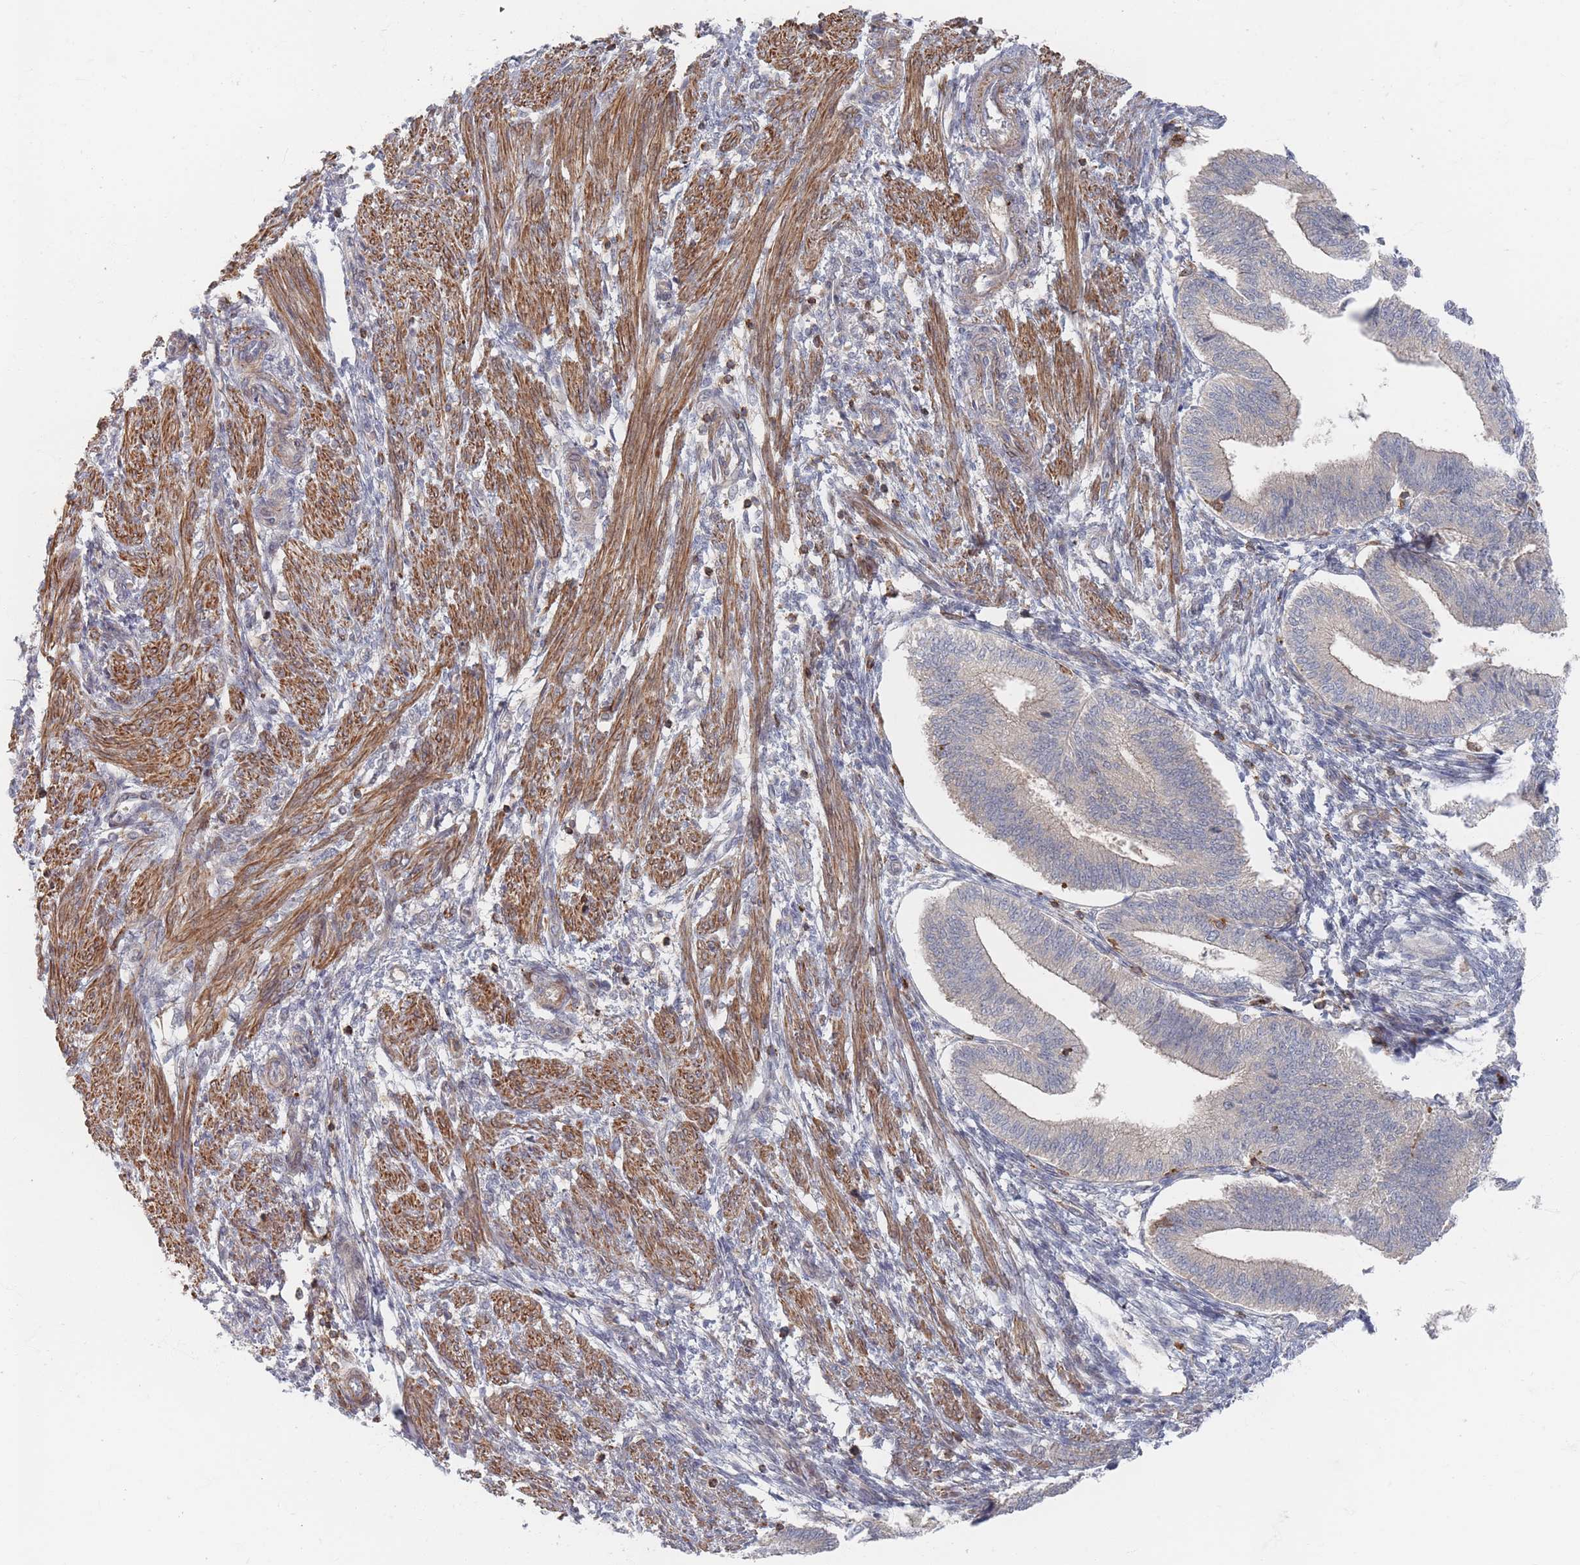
{"staining": {"intensity": "weak", "quantity": "25%-75%", "location": "cytoplasmic/membranous"}, "tissue": "endometrium", "cell_type": "Cells in endometrial stroma", "image_type": "normal", "snomed": [{"axis": "morphology", "description": "Normal tissue, NOS"}, {"axis": "topography", "description": "Endometrium"}], "caption": "Immunohistochemical staining of benign endometrium exhibits 25%-75% levels of weak cytoplasmic/membranous protein positivity in about 25%-75% of cells in endometrial stroma.", "gene": "ZKSCAN7", "patient": {"sex": "female", "age": 34}}